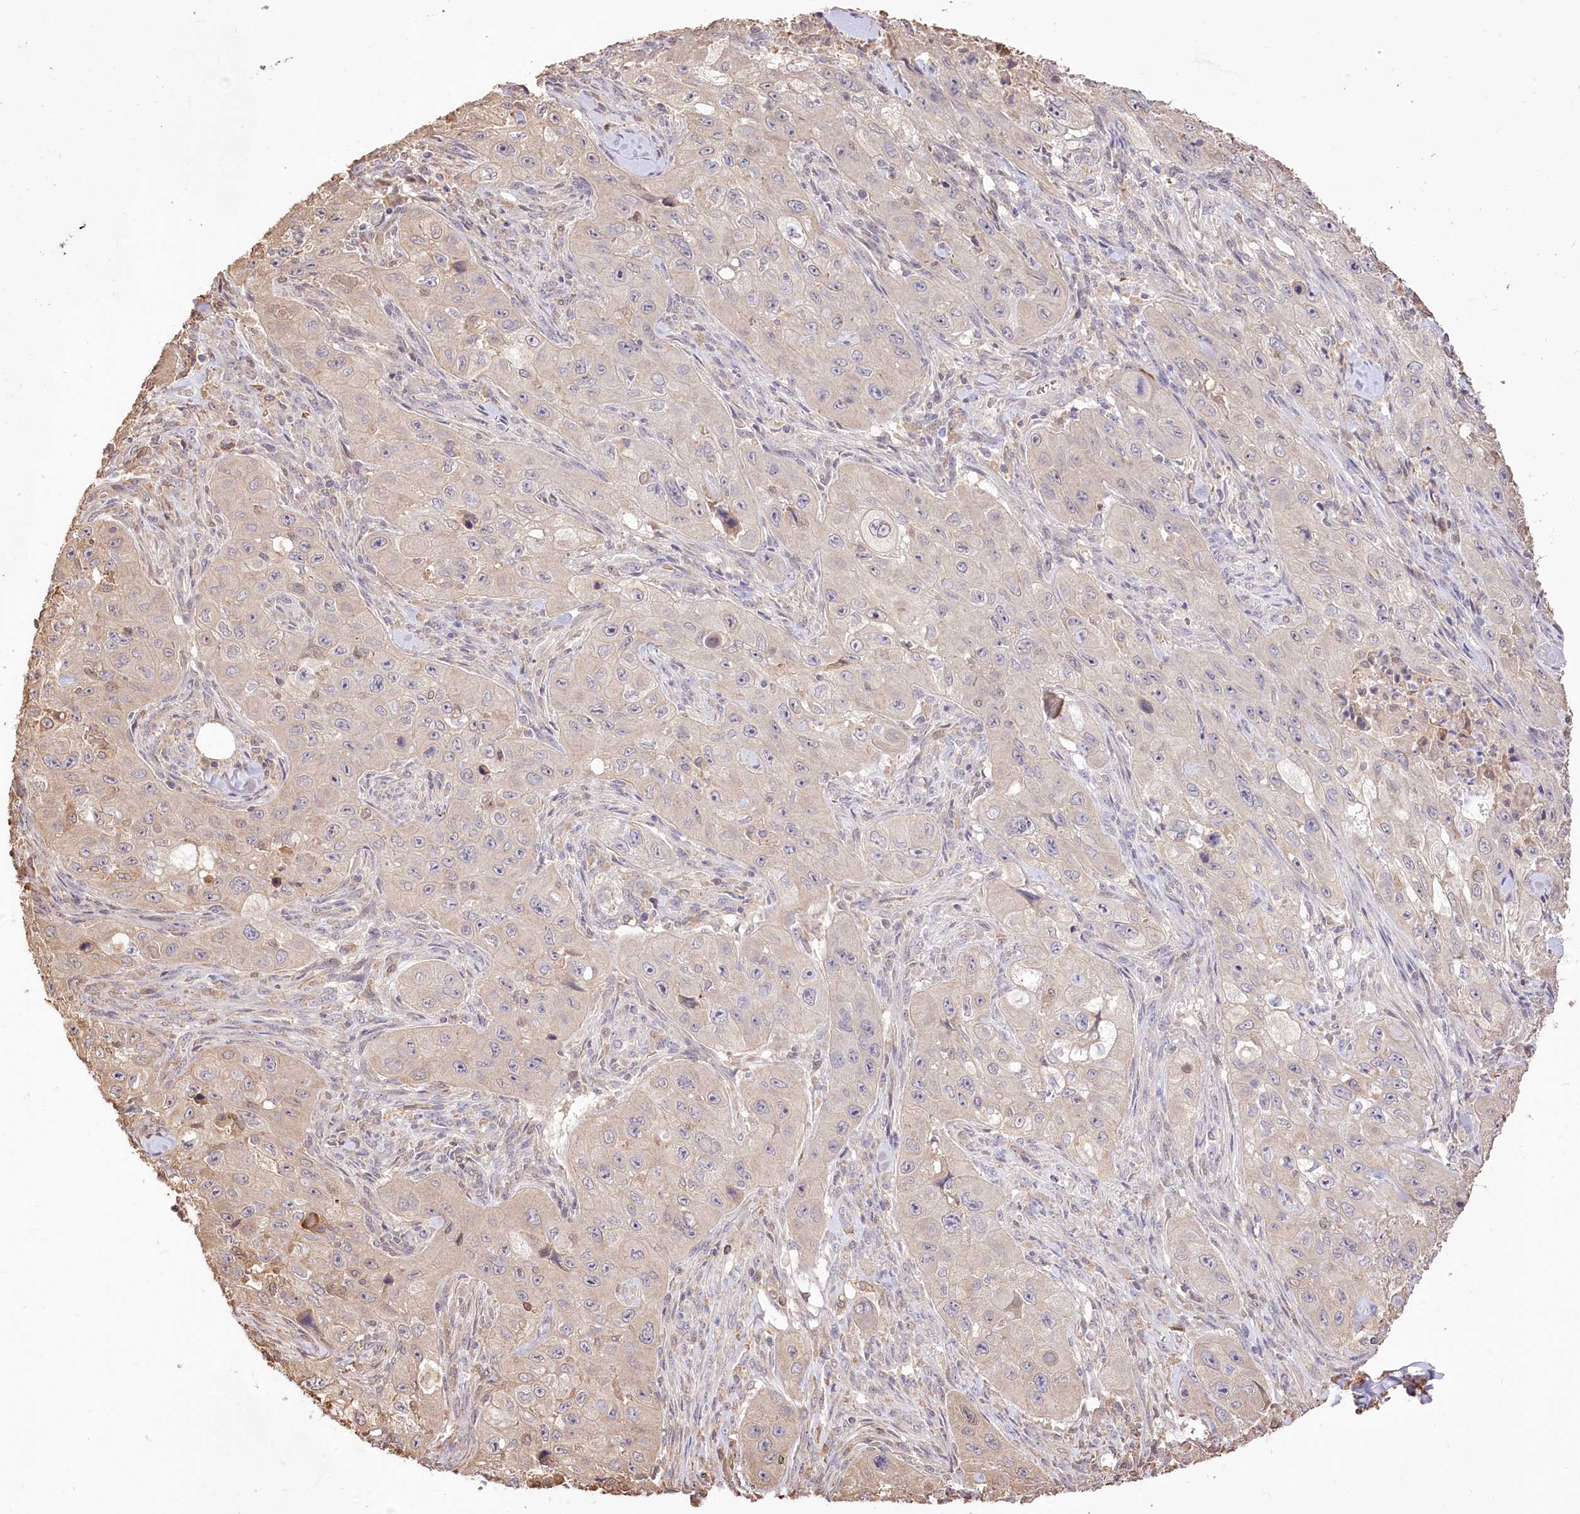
{"staining": {"intensity": "negative", "quantity": "none", "location": "none"}, "tissue": "skin cancer", "cell_type": "Tumor cells", "image_type": "cancer", "snomed": [{"axis": "morphology", "description": "Squamous cell carcinoma, NOS"}, {"axis": "topography", "description": "Skin"}, {"axis": "topography", "description": "Subcutis"}], "caption": "An image of human skin cancer is negative for staining in tumor cells.", "gene": "R3HDM2", "patient": {"sex": "male", "age": 73}}